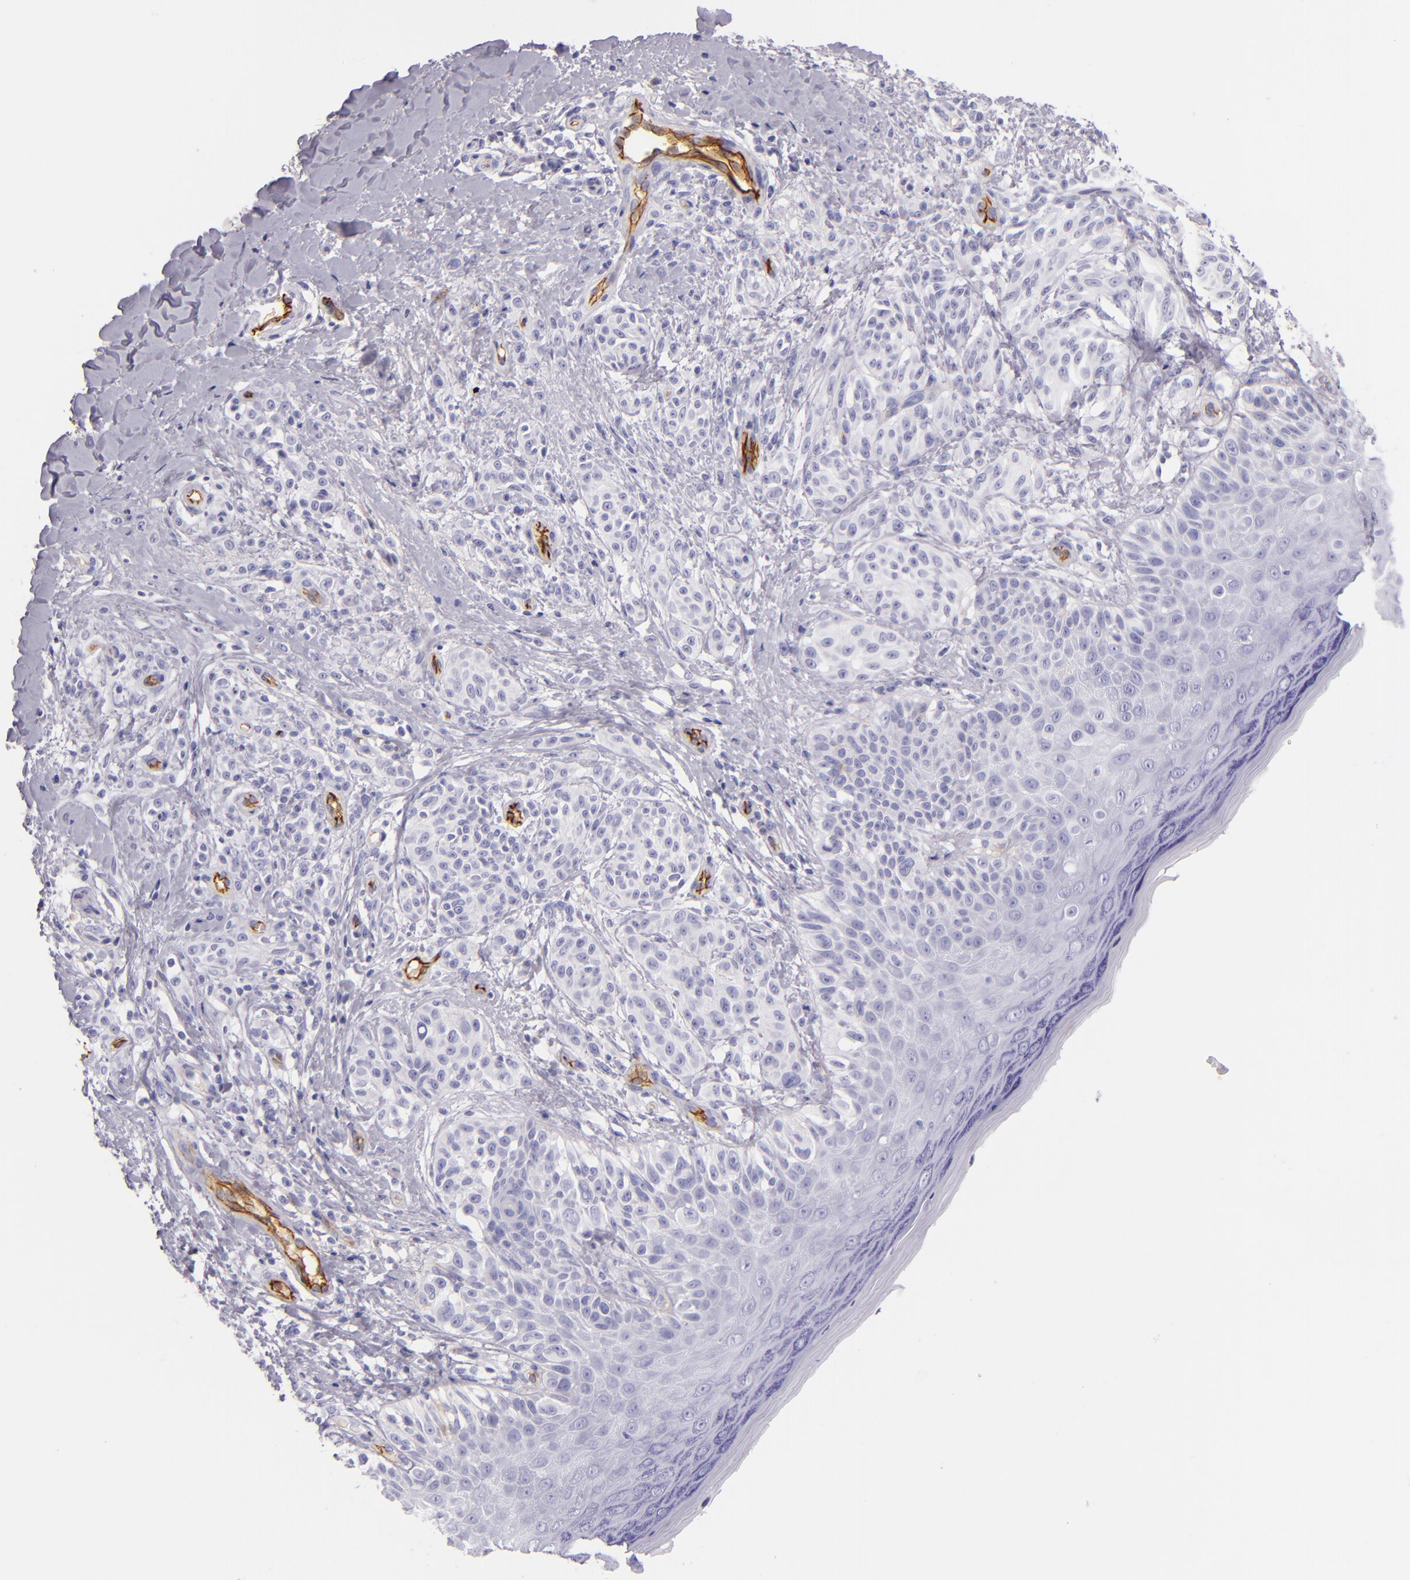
{"staining": {"intensity": "negative", "quantity": "none", "location": "none"}, "tissue": "melanoma", "cell_type": "Tumor cells", "image_type": "cancer", "snomed": [{"axis": "morphology", "description": "Malignant melanoma, NOS"}, {"axis": "topography", "description": "Skin"}], "caption": "High magnification brightfield microscopy of melanoma stained with DAB (brown) and counterstained with hematoxylin (blue): tumor cells show no significant staining. (IHC, brightfield microscopy, high magnification).", "gene": "ICAM1", "patient": {"sex": "male", "age": 57}}